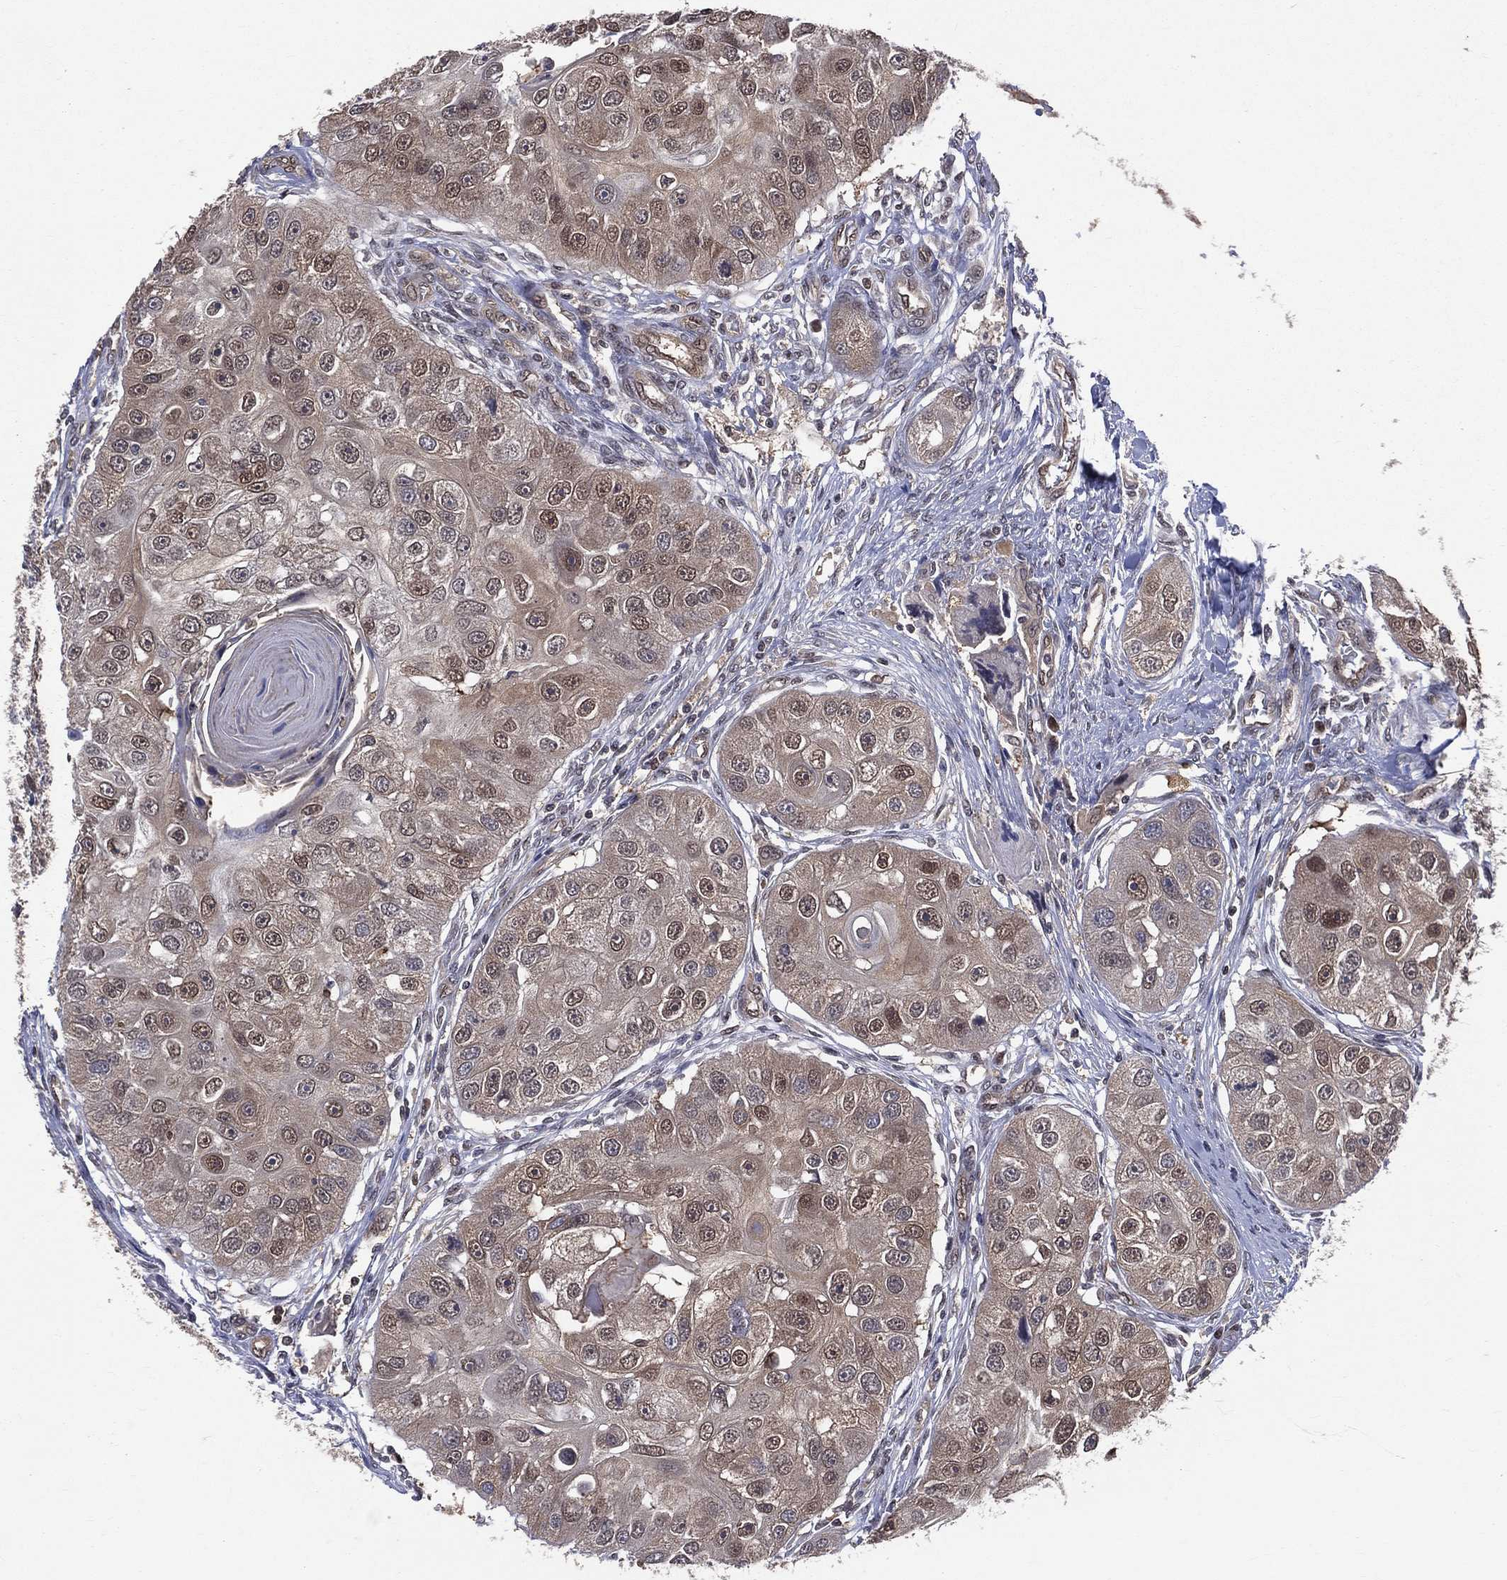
{"staining": {"intensity": "moderate", "quantity": "<25%", "location": "cytoplasmic/membranous,nuclear"}, "tissue": "head and neck cancer", "cell_type": "Tumor cells", "image_type": "cancer", "snomed": [{"axis": "morphology", "description": "Normal tissue, NOS"}, {"axis": "morphology", "description": "Squamous cell carcinoma, NOS"}, {"axis": "topography", "description": "Skeletal muscle"}, {"axis": "topography", "description": "Head-Neck"}], "caption": "The micrograph reveals immunohistochemical staining of head and neck cancer. There is moderate cytoplasmic/membranous and nuclear staining is present in approximately <25% of tumor cells.", "gene": "GMPR2", "patient": {"sex": "male", "age": 51}}